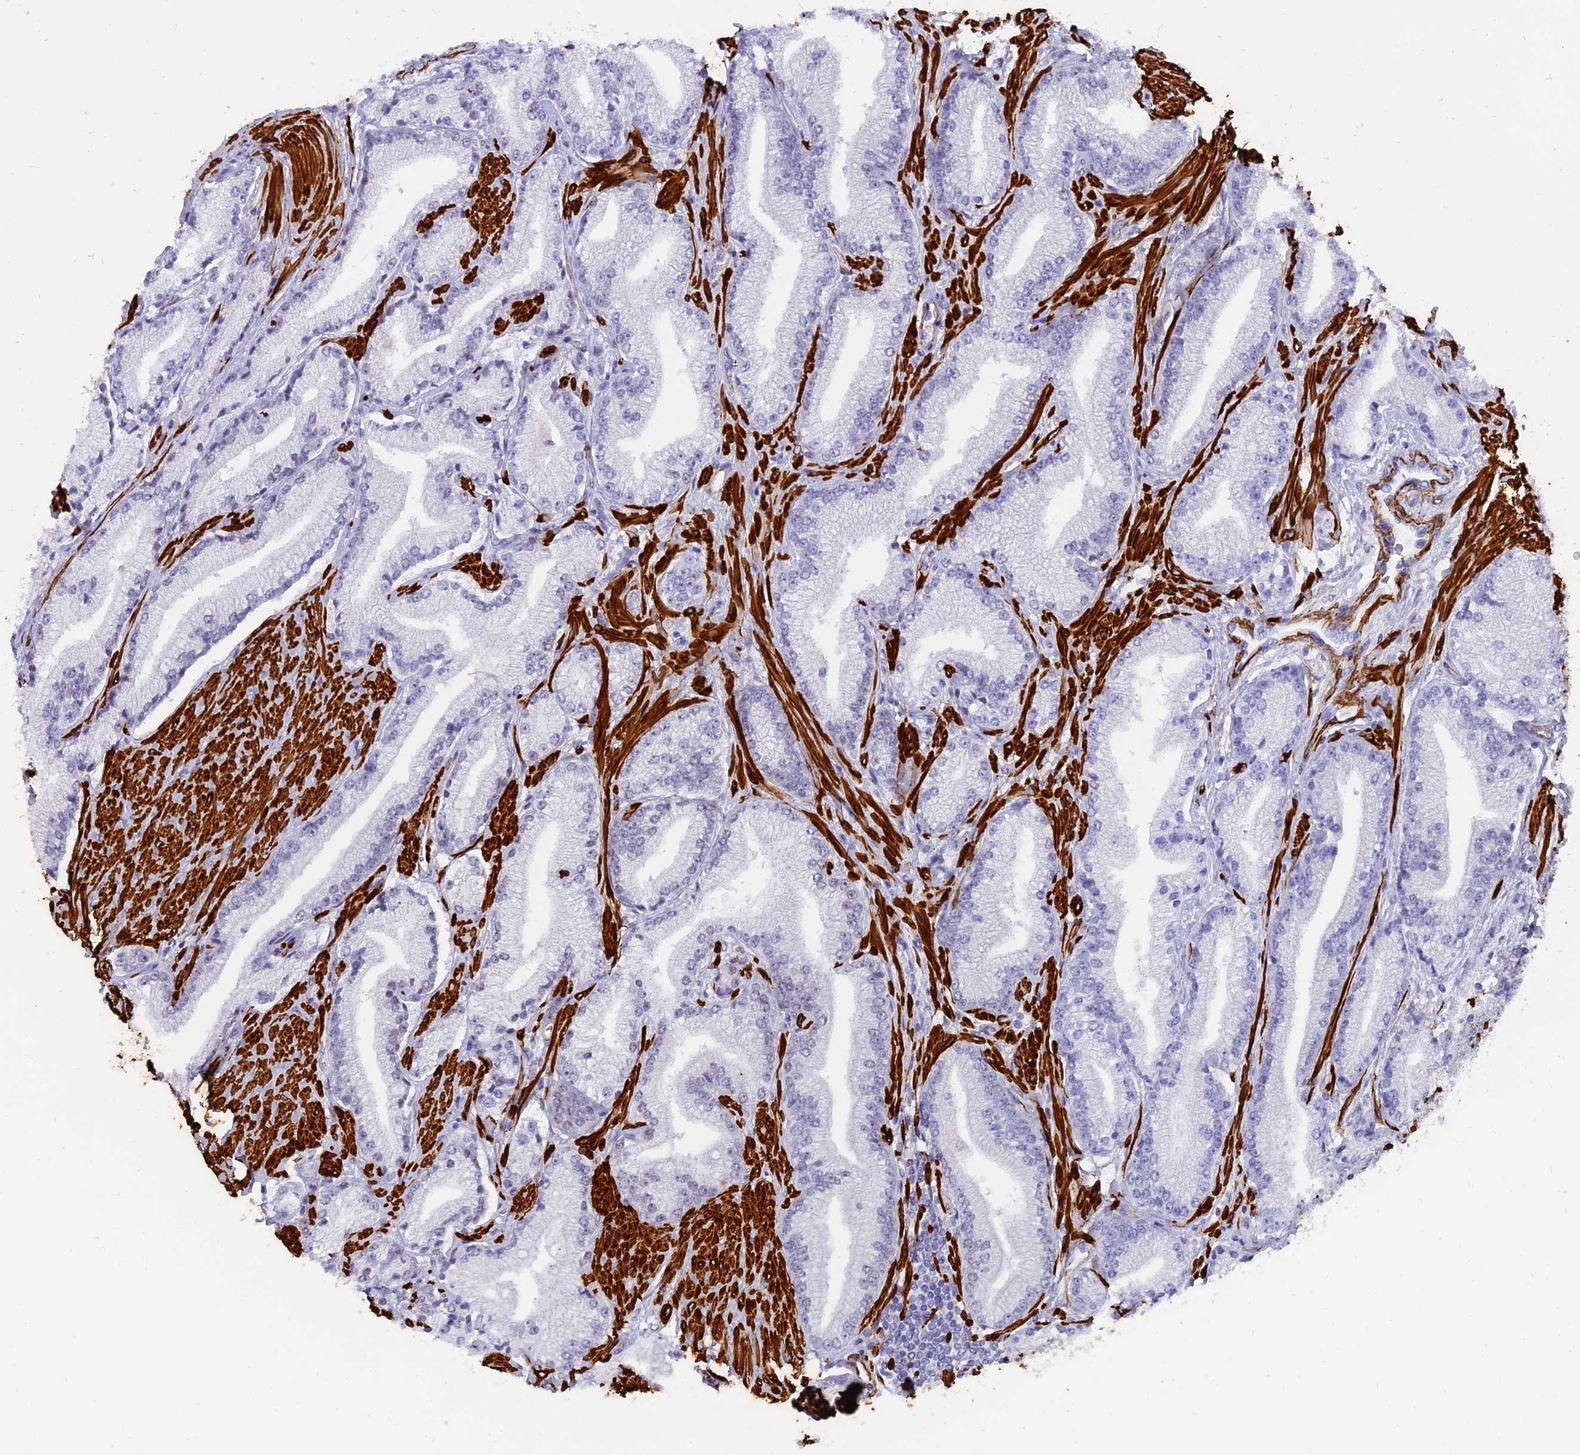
{"staining": {"intensity": "weak", "quantity": "25%-75%", "location": "nuclear"}, "tissue": "prostate cancer", "cell_type": "Tumor cells", "image_type": "cancer", "snomed": [{"axis": "morphology", "description": "Adenocarcinoma, High grade"}, {"axis": "topography", "description": "Prostate"}], "caption": "Immunohistochemistry (IHC) micrograph of human prostate cancer stained for a protein (brown), which reveals low levels of weak nuclear staining in about 25%-75% of tumor cells.", "gene": "CENPV", "patient": {"sex": "male", "age": 67}}